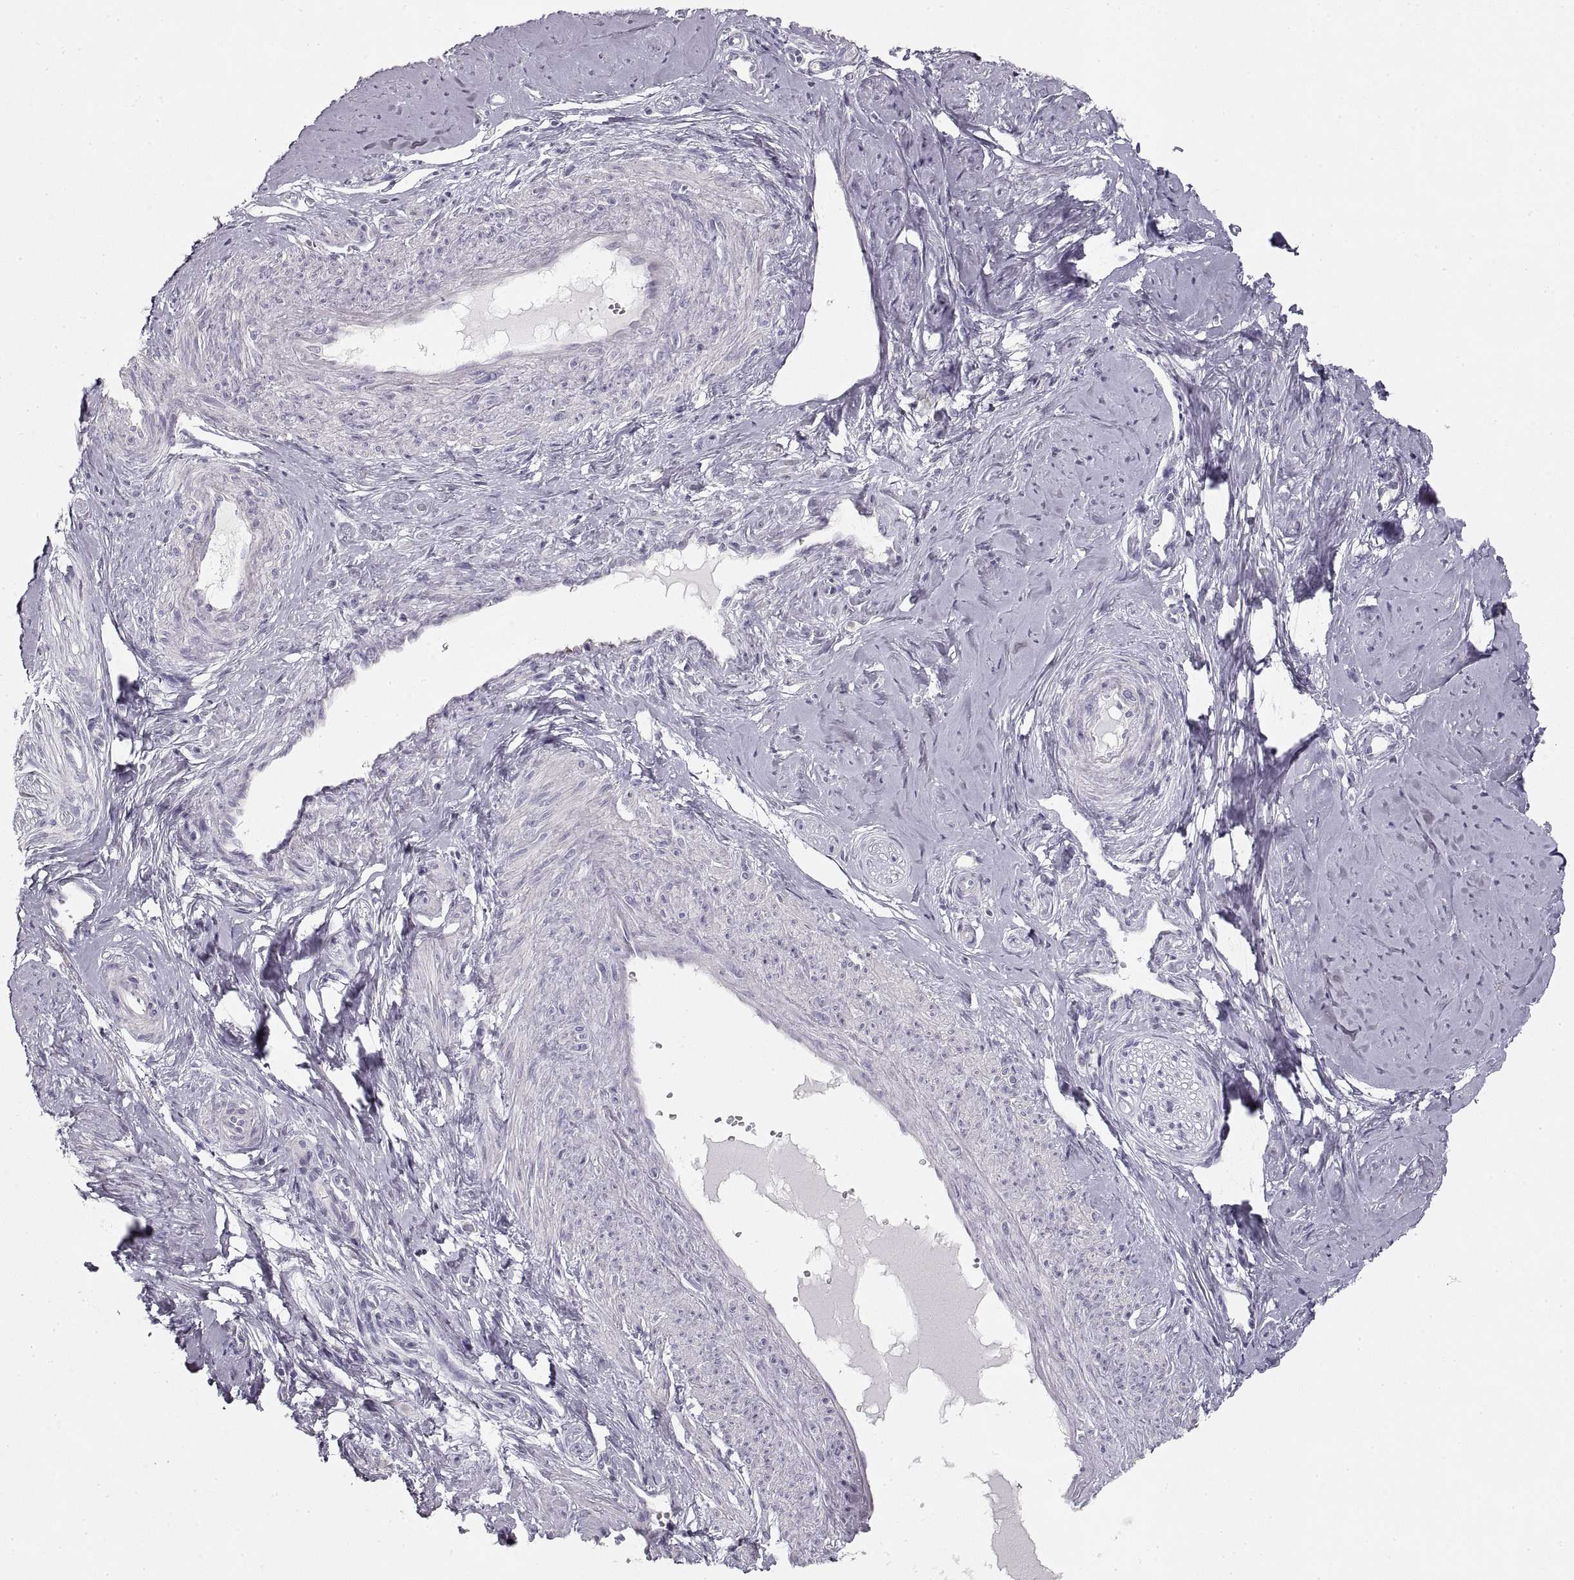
{"staining": {"intensity": "negative", "quantity": "none", "location": "none"}, "tissue": "smooth muscle", "cell_type": "Smooth muscle cells", "image_type": "normal", "snomed": [{"axis": "morphology", "description": "Normal tissue, NOS"}, {"axis": "topography", "description": "Smooth muscle"}], "caption": "This is a micrograph of IHC staining of benign smooth muscle, which shows no positivity in smooth muscle cells.", "gene": "ZP3", "patient": {"sex": "female", "age": 48}}